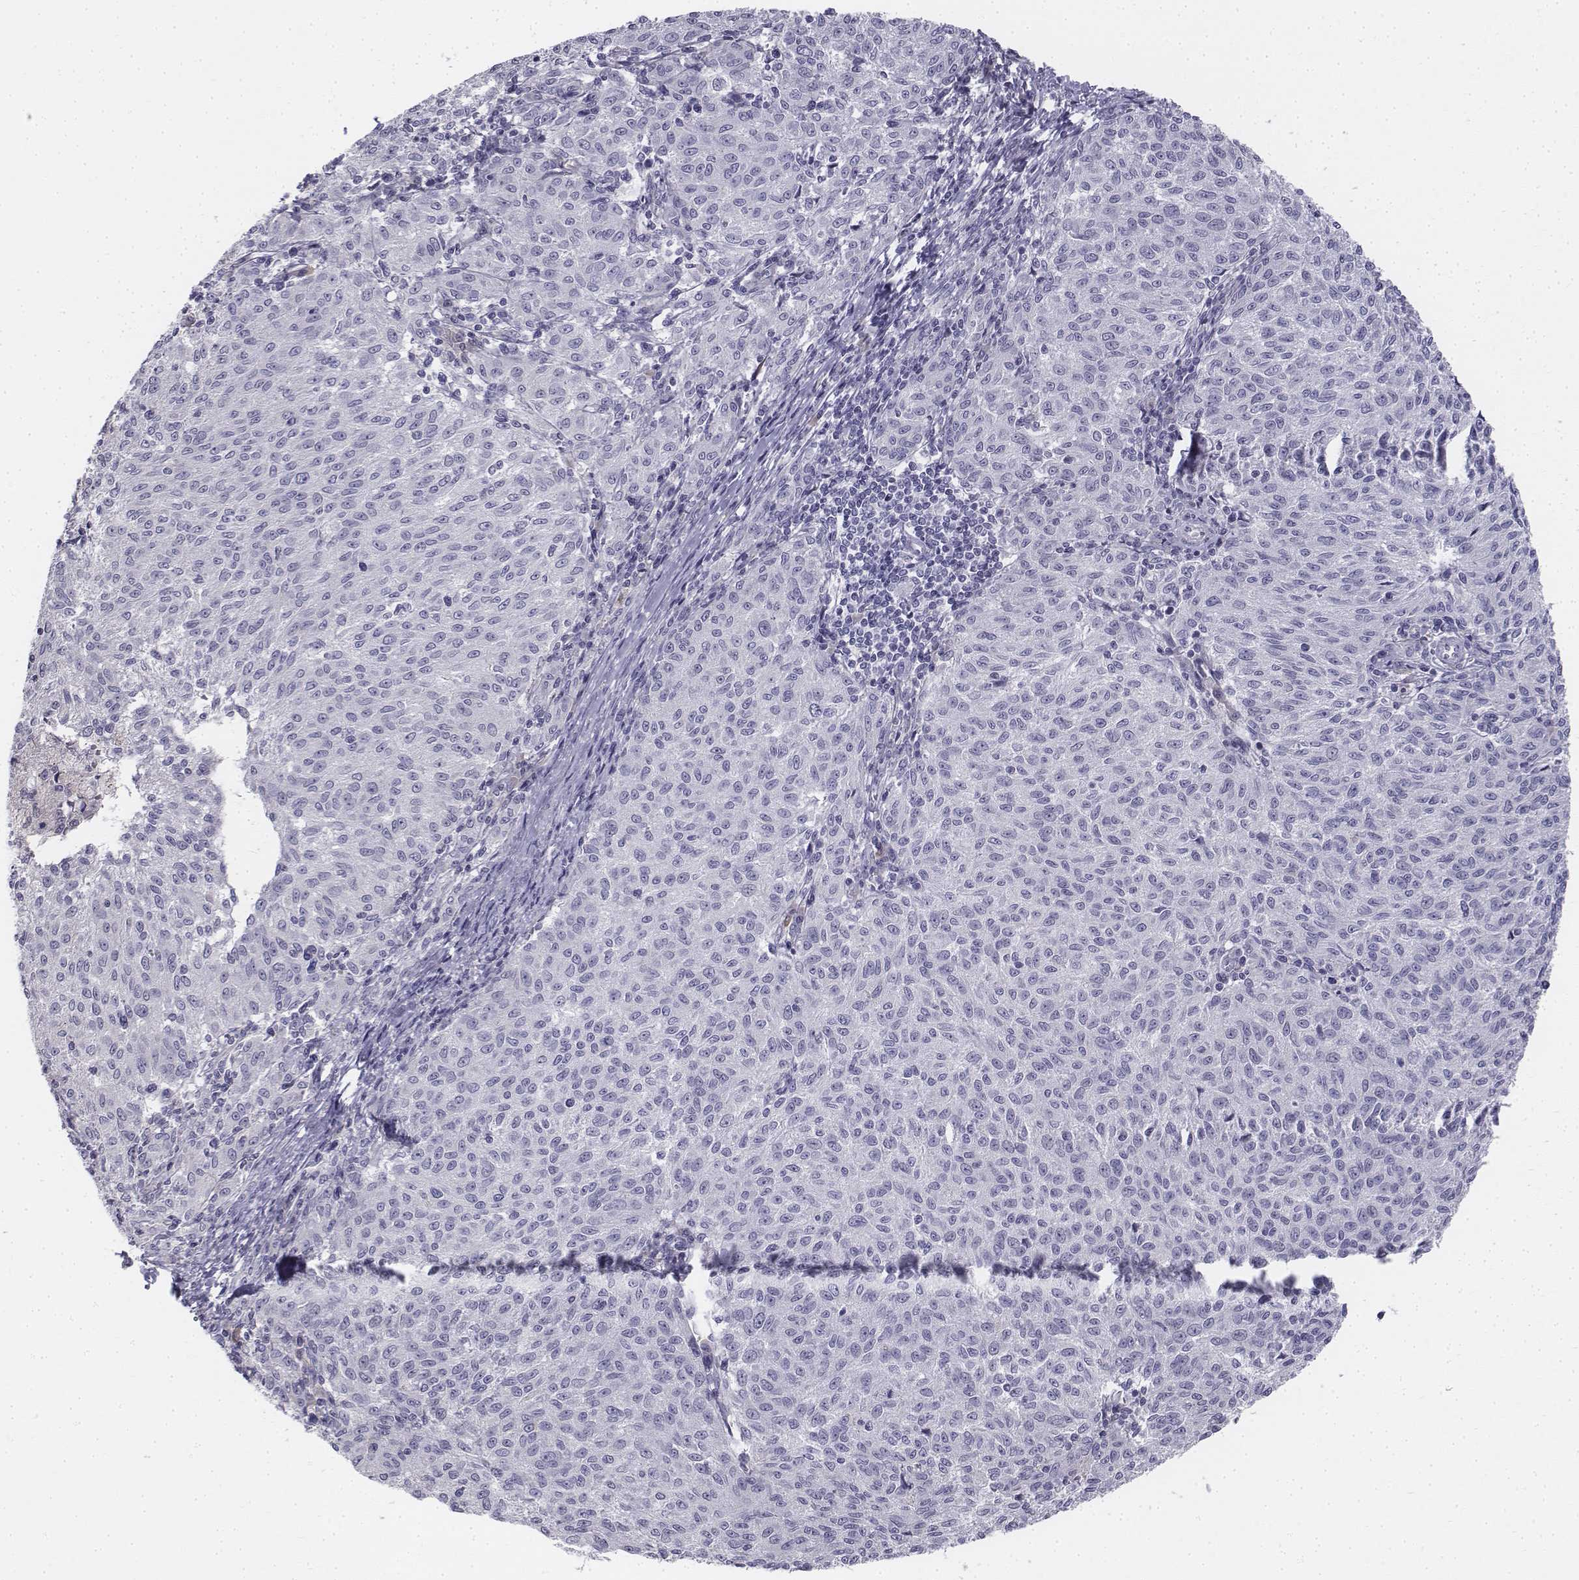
{"staining": {"intensity": "negative", "quantity": "none", "location": "none"}, "tissue": "melanoma", "cell_type": "Tumor cells", "image_type": "cancer", "snomed": [{"axis": "morphology", "description": "Malignant melanoma, NOS"}, {"axis": "topography", "description": "Skin"}], "caption": "Immunohistochemistry micrograph of neoplastic tissue: malignant melanoma stained with DAB (3,3'-diaminobenzidine) demonstrates no significant protein positivity in tumor cells.", "gene": "PENK", "patient": {"sex": "female", "age": 72}}